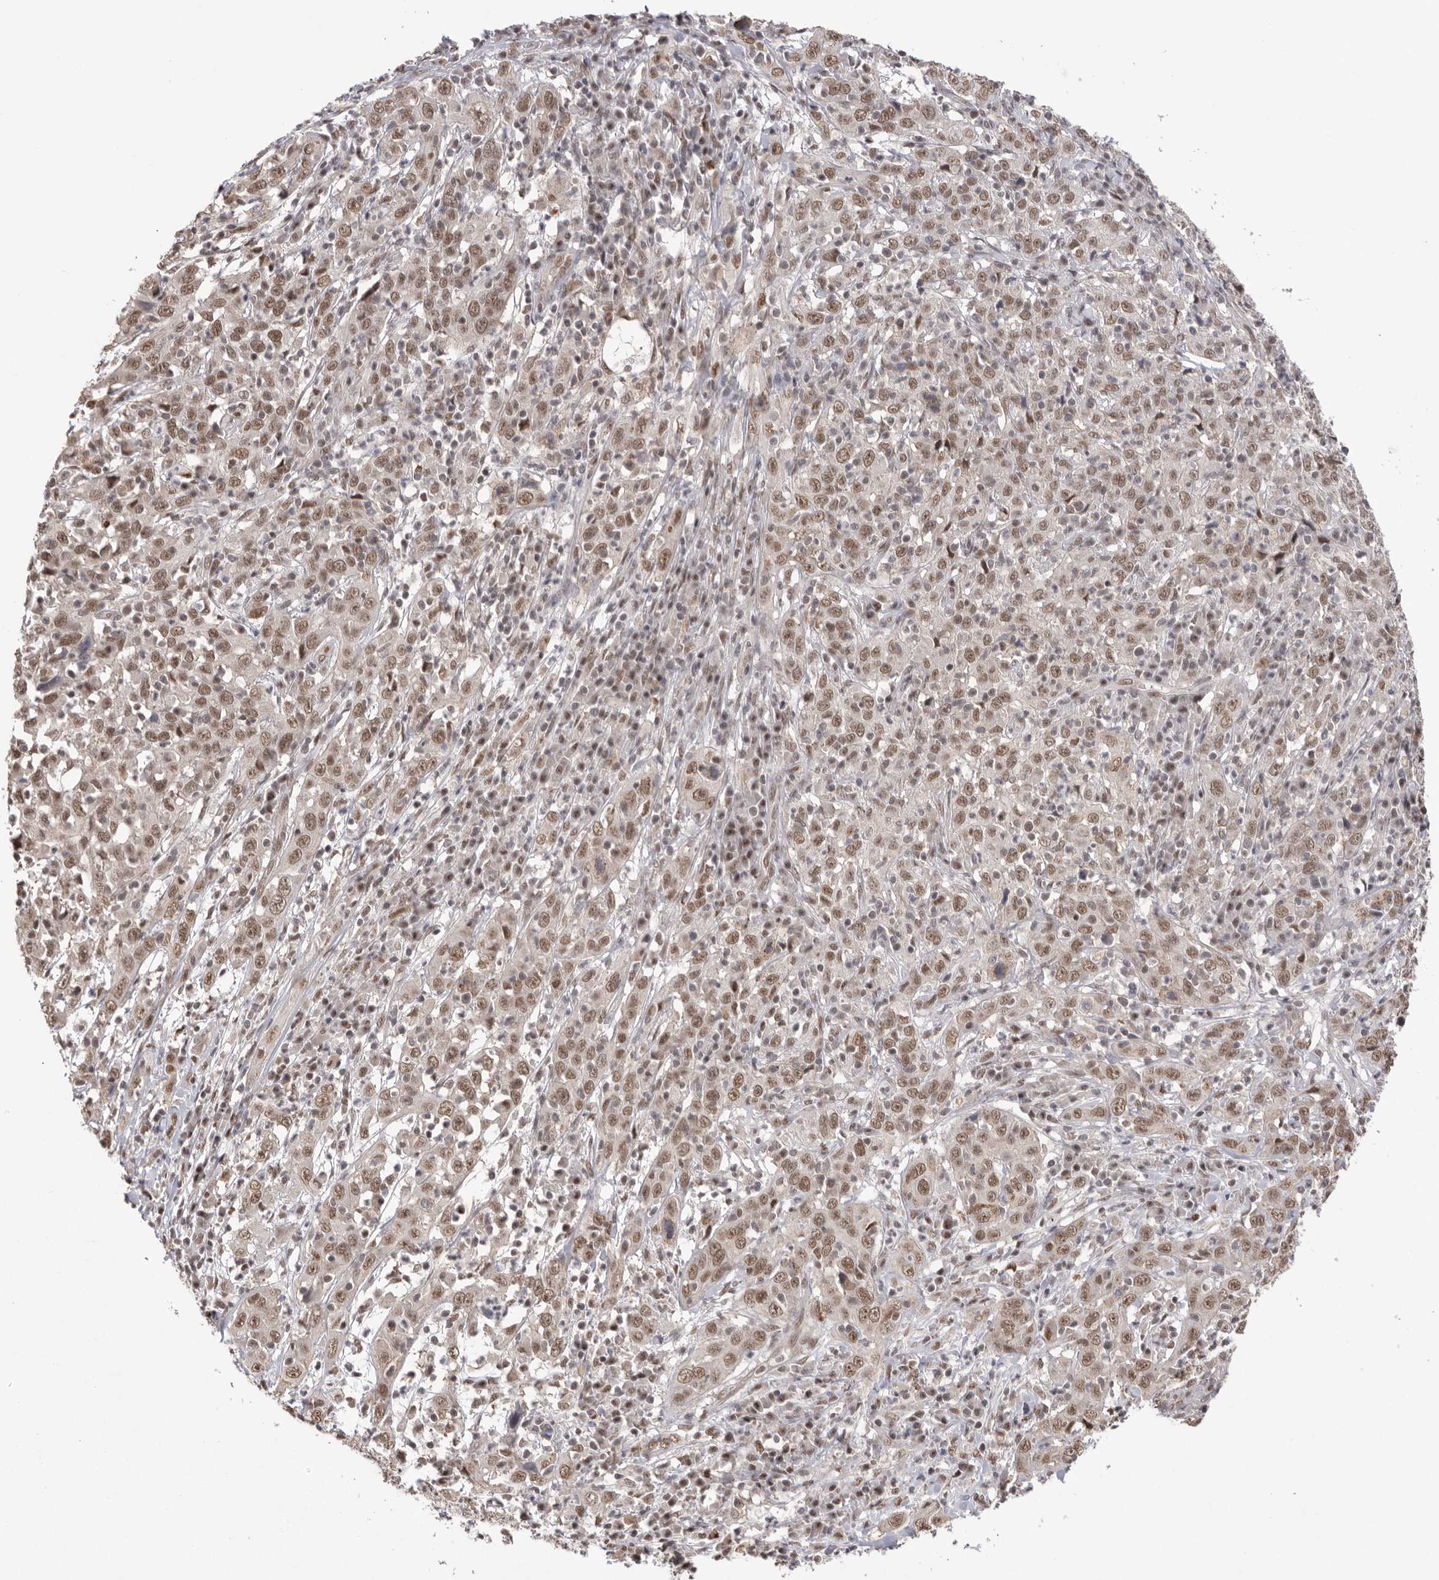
{"staining": {"intensity": "moderate", "quantity": ">75%", "location": "nuclear"}, "tissue": "cervical cancer", "cell_type": "Tumor cells", "image_type": "cancer", "snomed": [{"axis": "morphology", "description": "Squamous cell carcinoma, NOS"}, {"axis": "topography", "description": "Cervix"}], "caption": "Tumor cells reveal medium levels of moderate nuclear staining in approximately >75% of cells in cervical cancer.", "gene": "BCLAF3", "patient": {"sex": "female", "age": 46}}